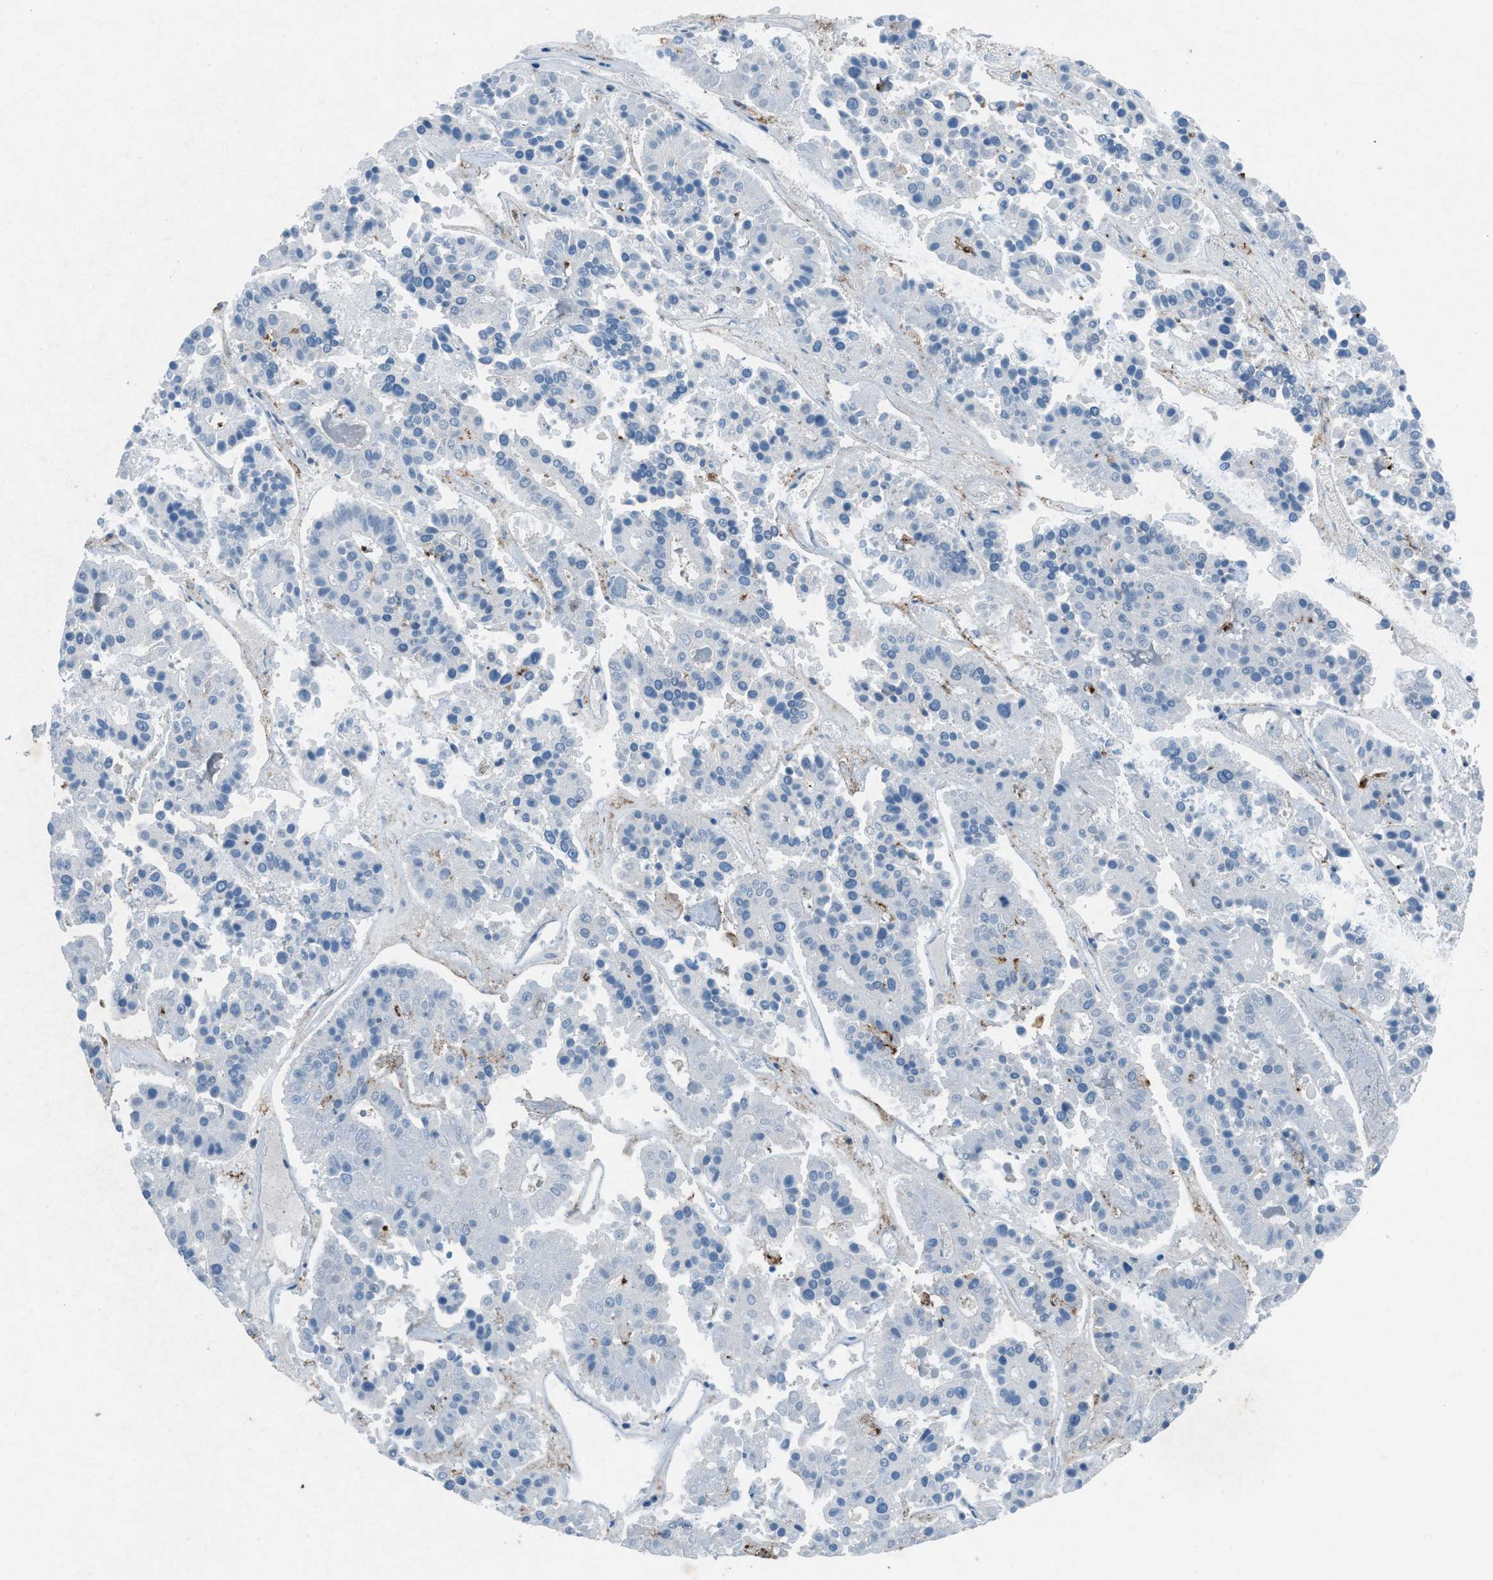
{"staining": {"intensity": "negative", "quantity": "none", "location": "none"}, "tissue": "pancreatic cancer", "cell_type": "Tumor cells", "image_type": "cancer", "snomed": [{"axis": "morphology", "description": "Adenocarcinoma, NOS"}, {"axis": "topography", "description": "Pancreas"}], "caption": "There is no significant staining in tumor cells of adenocarcinoma (pancreatic).", "gene": "FCER1G", "patient": {"sex": "male", "age": 50}}